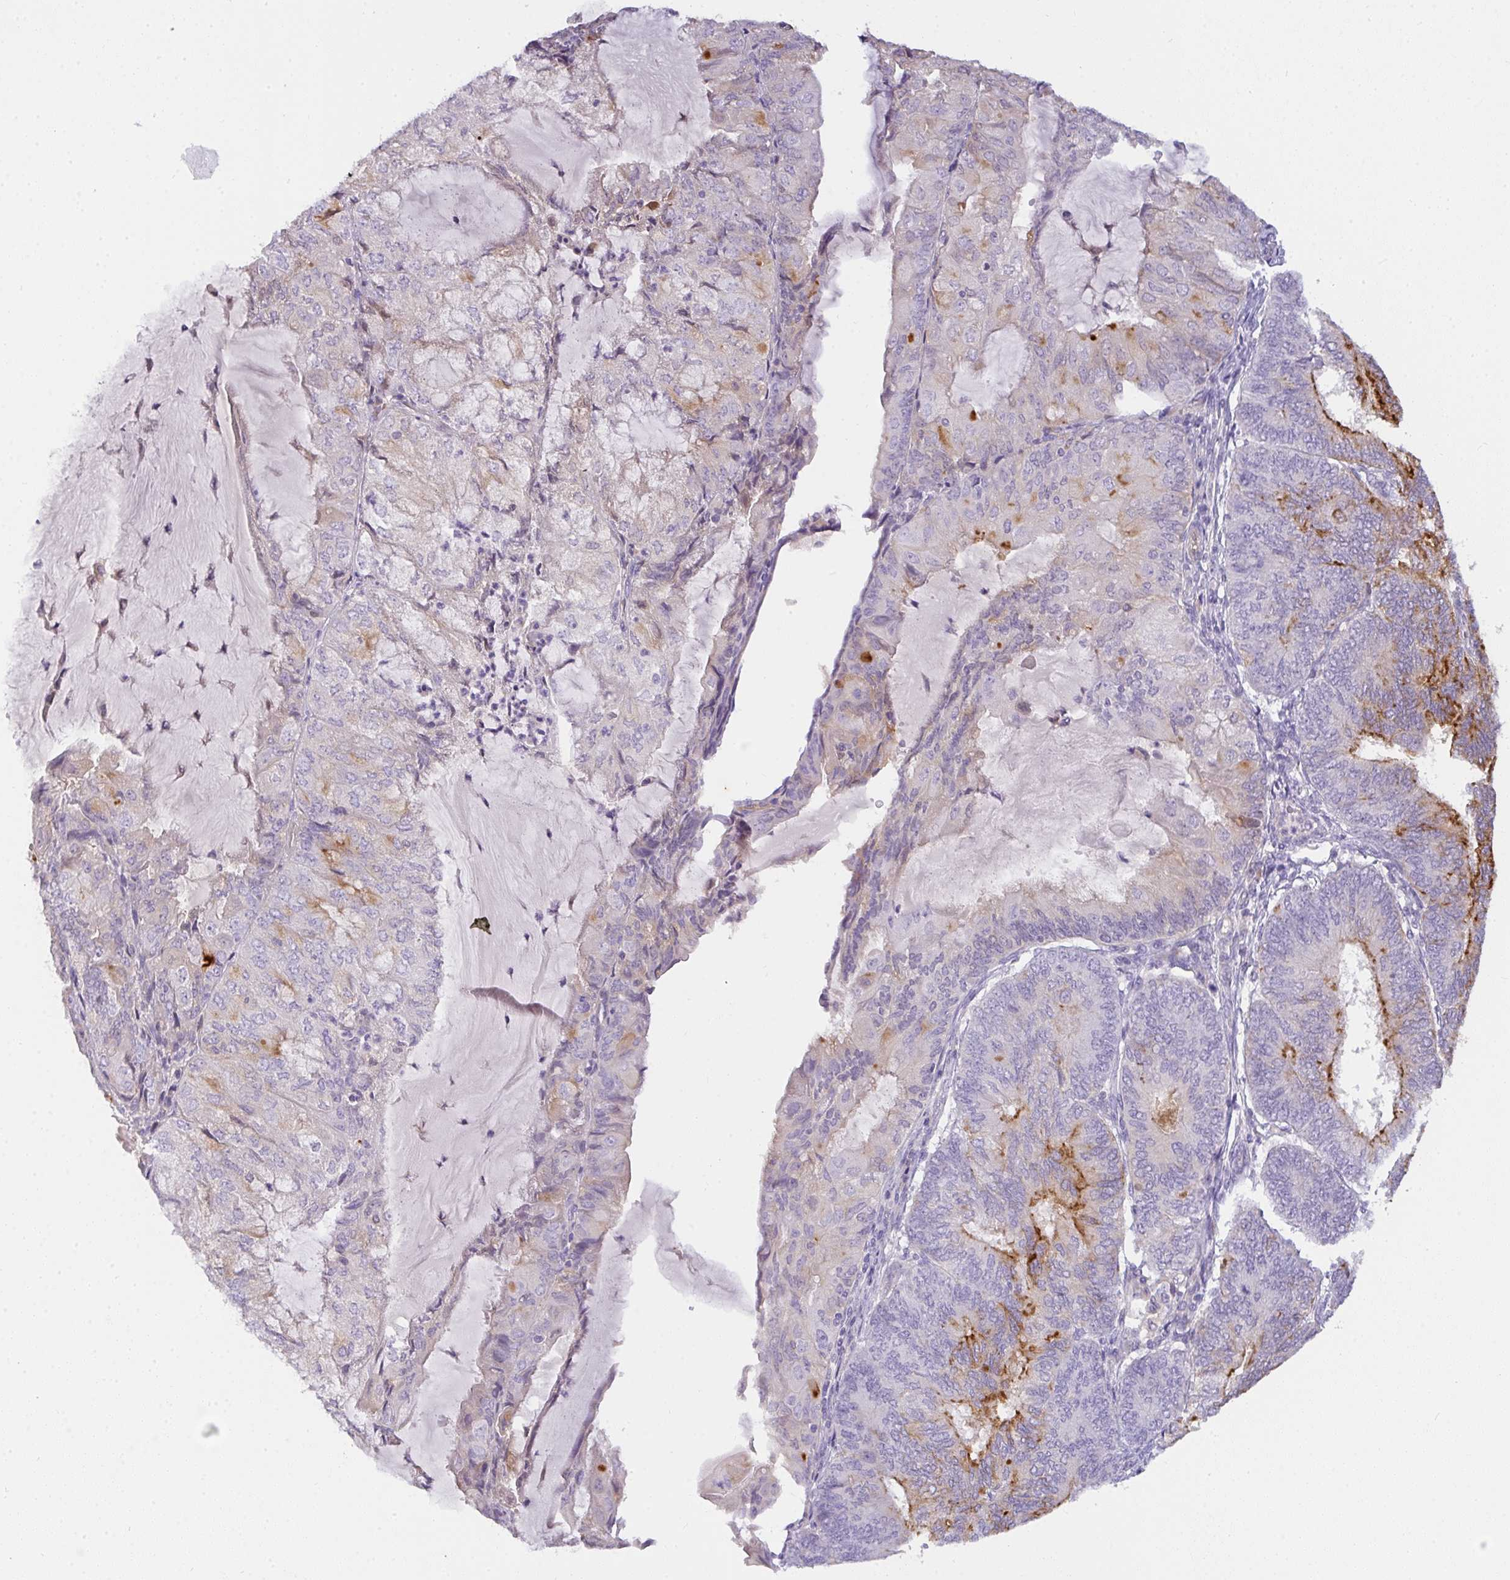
{"staining": {"intensity": "moderate", "quantity": "<25%", "location": "cytoplasmic/membranous"}, "tissue": "endometrial cancer", "cell_type": "Tumor cells", "image_type": "cancer", "snomed": [{"axis": "morphology", "description": "Adenocarcinoma, NOS"}, {"axis": "topography", "description": "Endometrium"}], "caption": "This is a photomicrograph of immunohistochemistry (IHC) staining of endometrial adenocarcinoma, which shows moderate staining in the cytoplasmic/membranous of tumor cells.", "gene": "COX7B", "patient": {"sex": "female", "age": 81}}